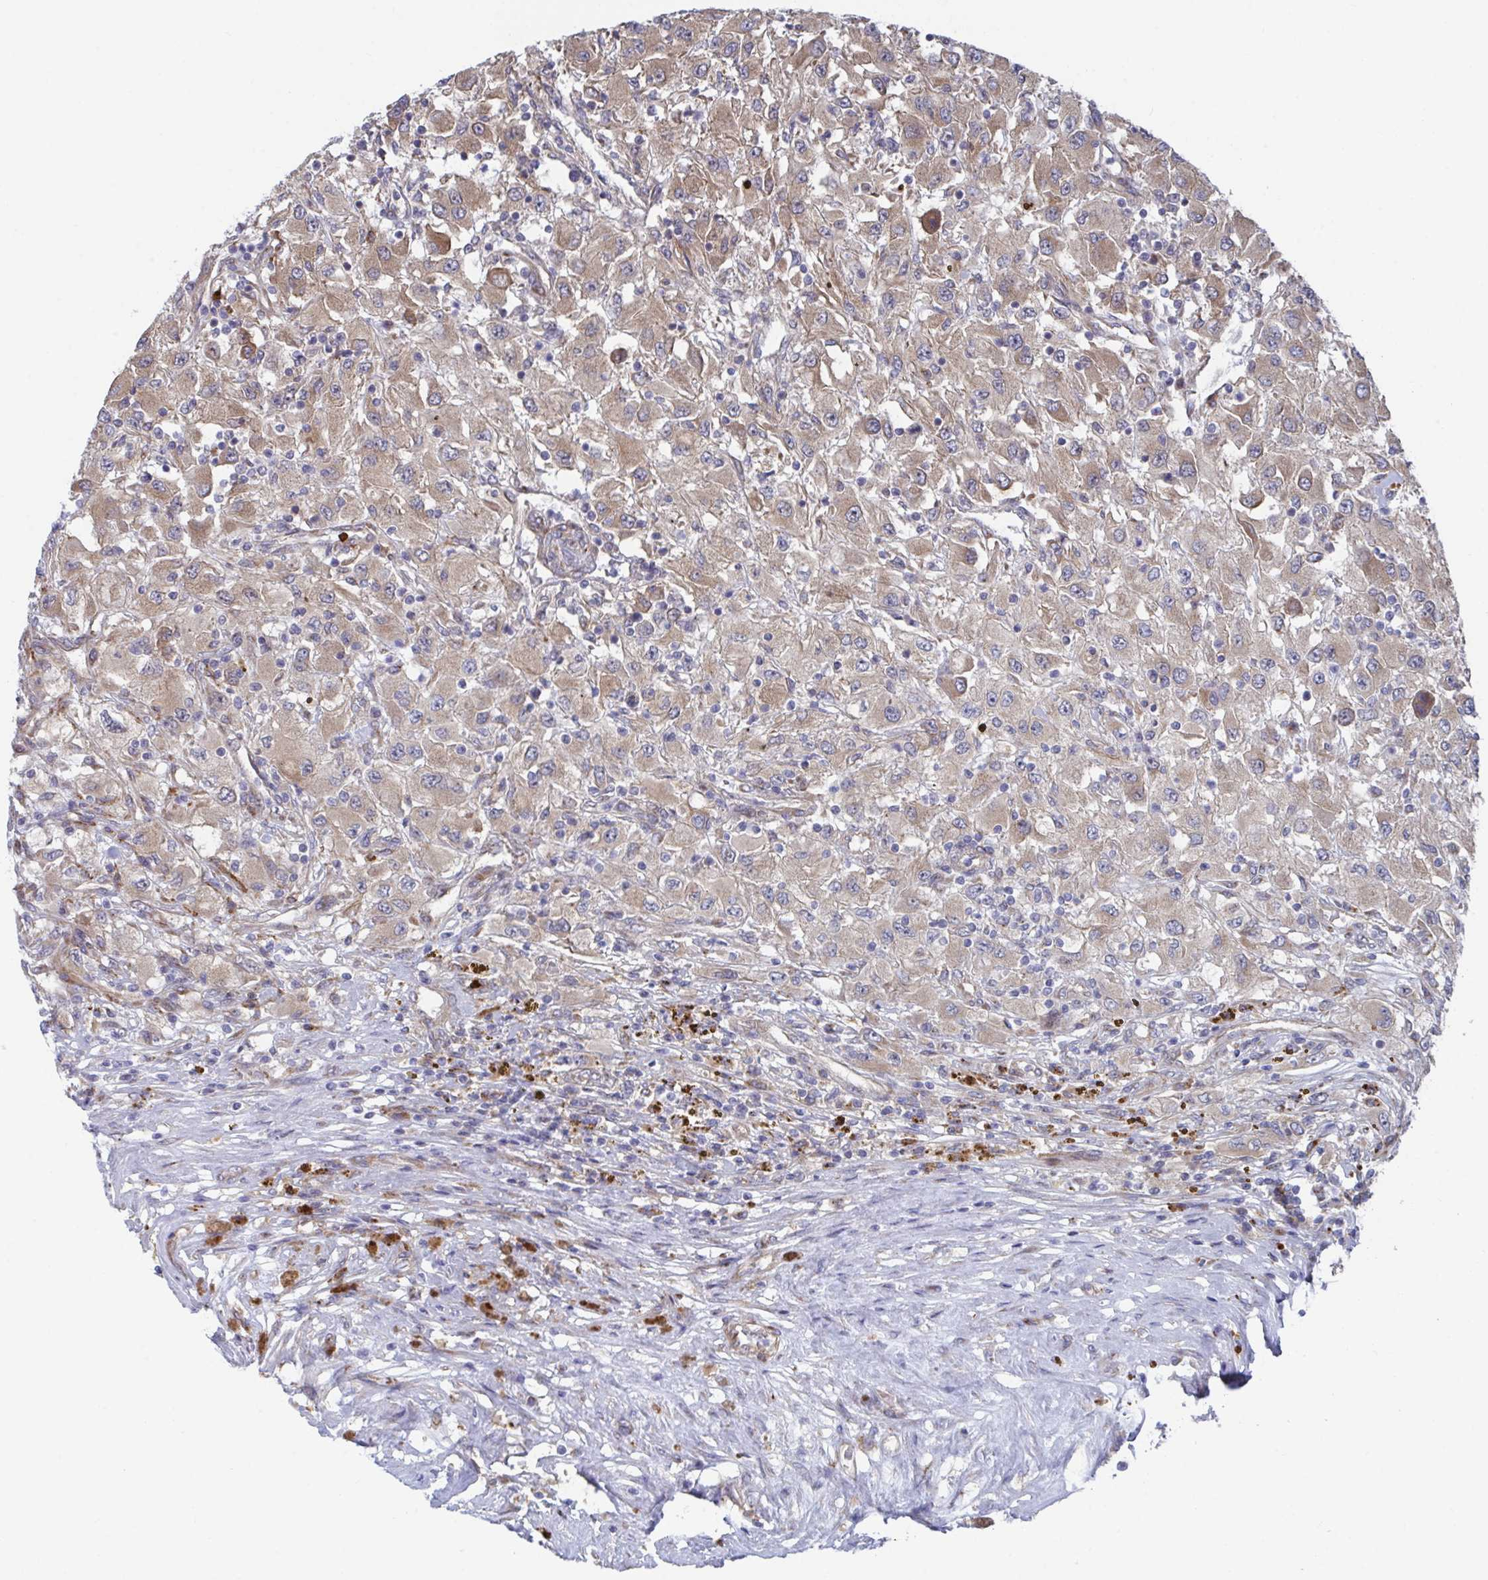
{"staining": {"intensity": "moderate", "quantity": "25%-75%", "location": "cytoplasmic/membranous"}, "tissue": "renal cancer", "cell_type": "Tumor cells", "image_type": "cancer", "snomed": [{"axis": "morphology", "description": "Adenocarcinoma, NOS"}, {"axis": "topography", "description": "Kidney"}], "caption": "High-magnification brightfield microscopy of renal adenocarcinoma stained with DAB (brown) and counterstained with hematoxylin (blue). tumor cells exhibit moderate cytoplasmic/membranous staining is present in about25%-75% of cells.", "gene": "FJX1", "patient": {"sex": "female", "age": 67}}